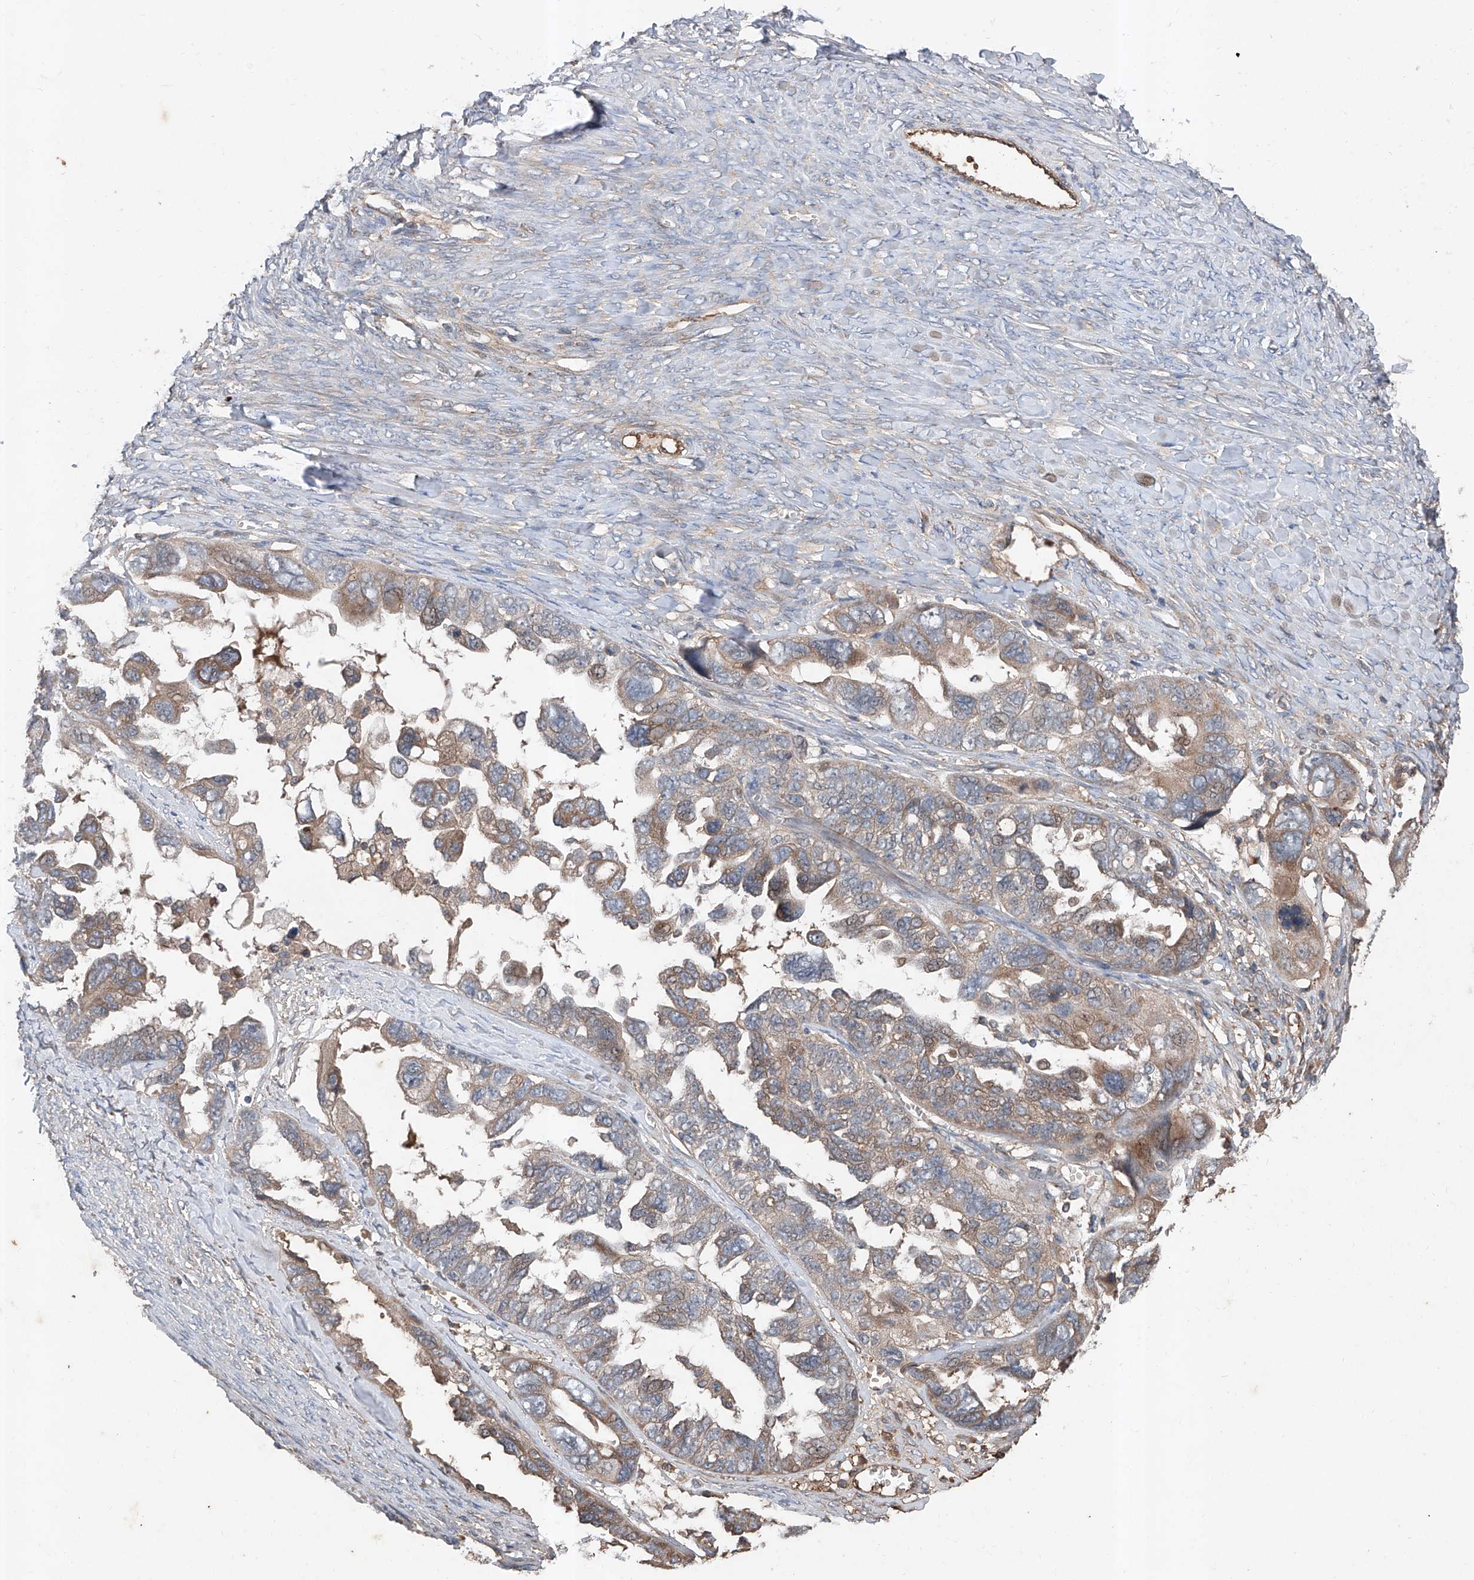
{"staining": {"intensity": "weak", "quantity": "25%-75%", "location": "cytoplasmic/membranous"}, "tissue": "ovarian cancer", "cell_type": "Tumor cells", "image_type": "cancer", "snomed": [{"axis": "morphology", "description": "Cystadenocarcinoma, serous, NOS"}, {"axis": "topography", "description": "Ovary"}], "caption": "An immunohistochemistry photomicrograph of tumor tissue is shown. Protein staining in brown labels weak cytoplasmic/membranous positivity in ovarian serous cystadenocarcinoma within tumor cells. The protein of interest is shown in brown color, while the nuclei are stained blue.", "gene": "ADAM23", "patient": {"sex": "female", "age": 79}}